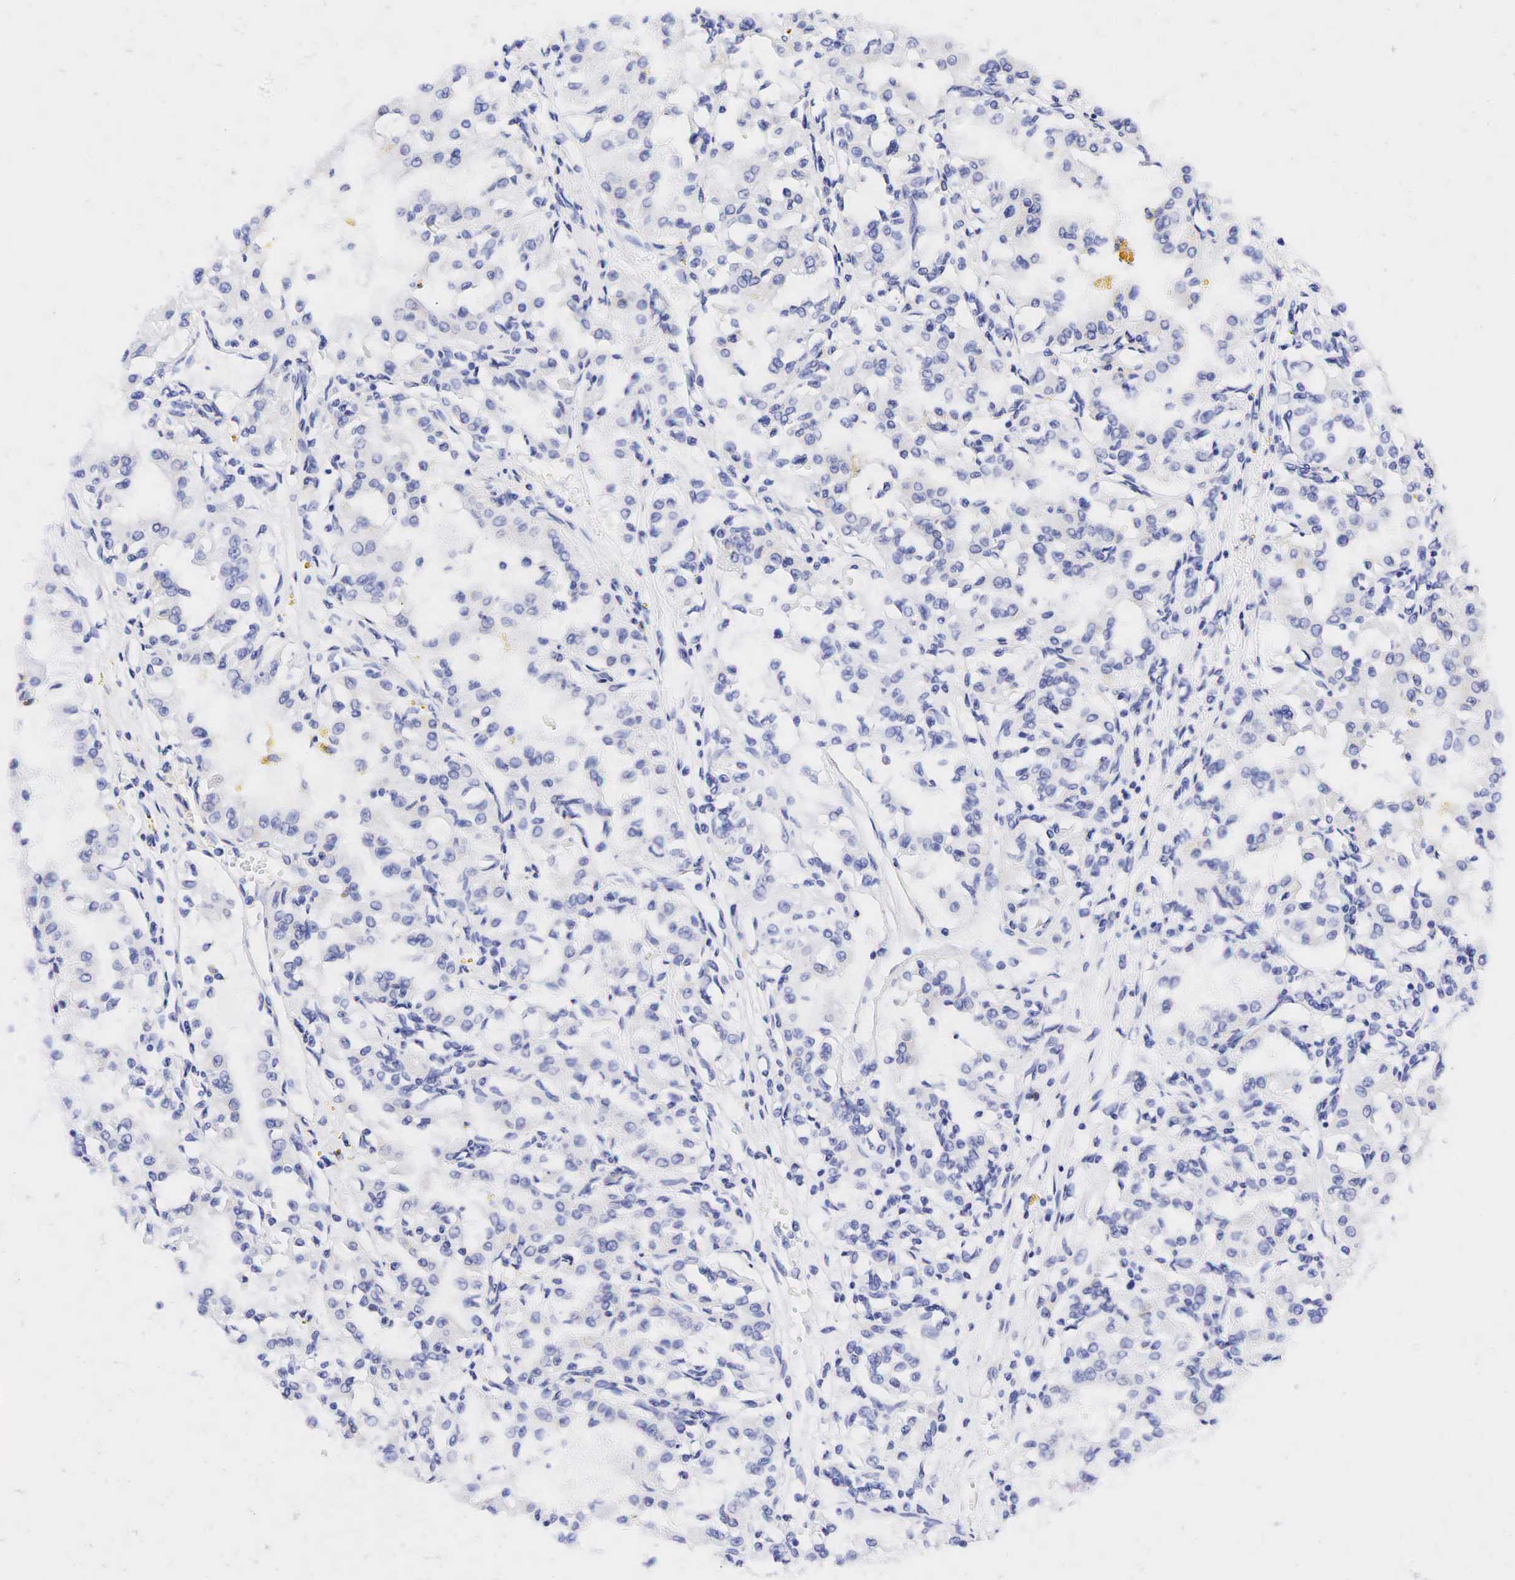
{"staining": {"intensity": "negative", "quantity": "none", "location": "none"}, "tissue": "renal cancer", "cell_type": "Tumor cells", "image_type": "cancer", "snomed": [{"axis": "morphology", "description": "Adenocarcinoma, NOS"}, {"axis": "topography", "description": "Kidney"}], "caption": "Tumor cells are negative for brown protein staining in renal cancer.", "gene": "CALD1", "patient": {"sex": "male", "age": 78}}